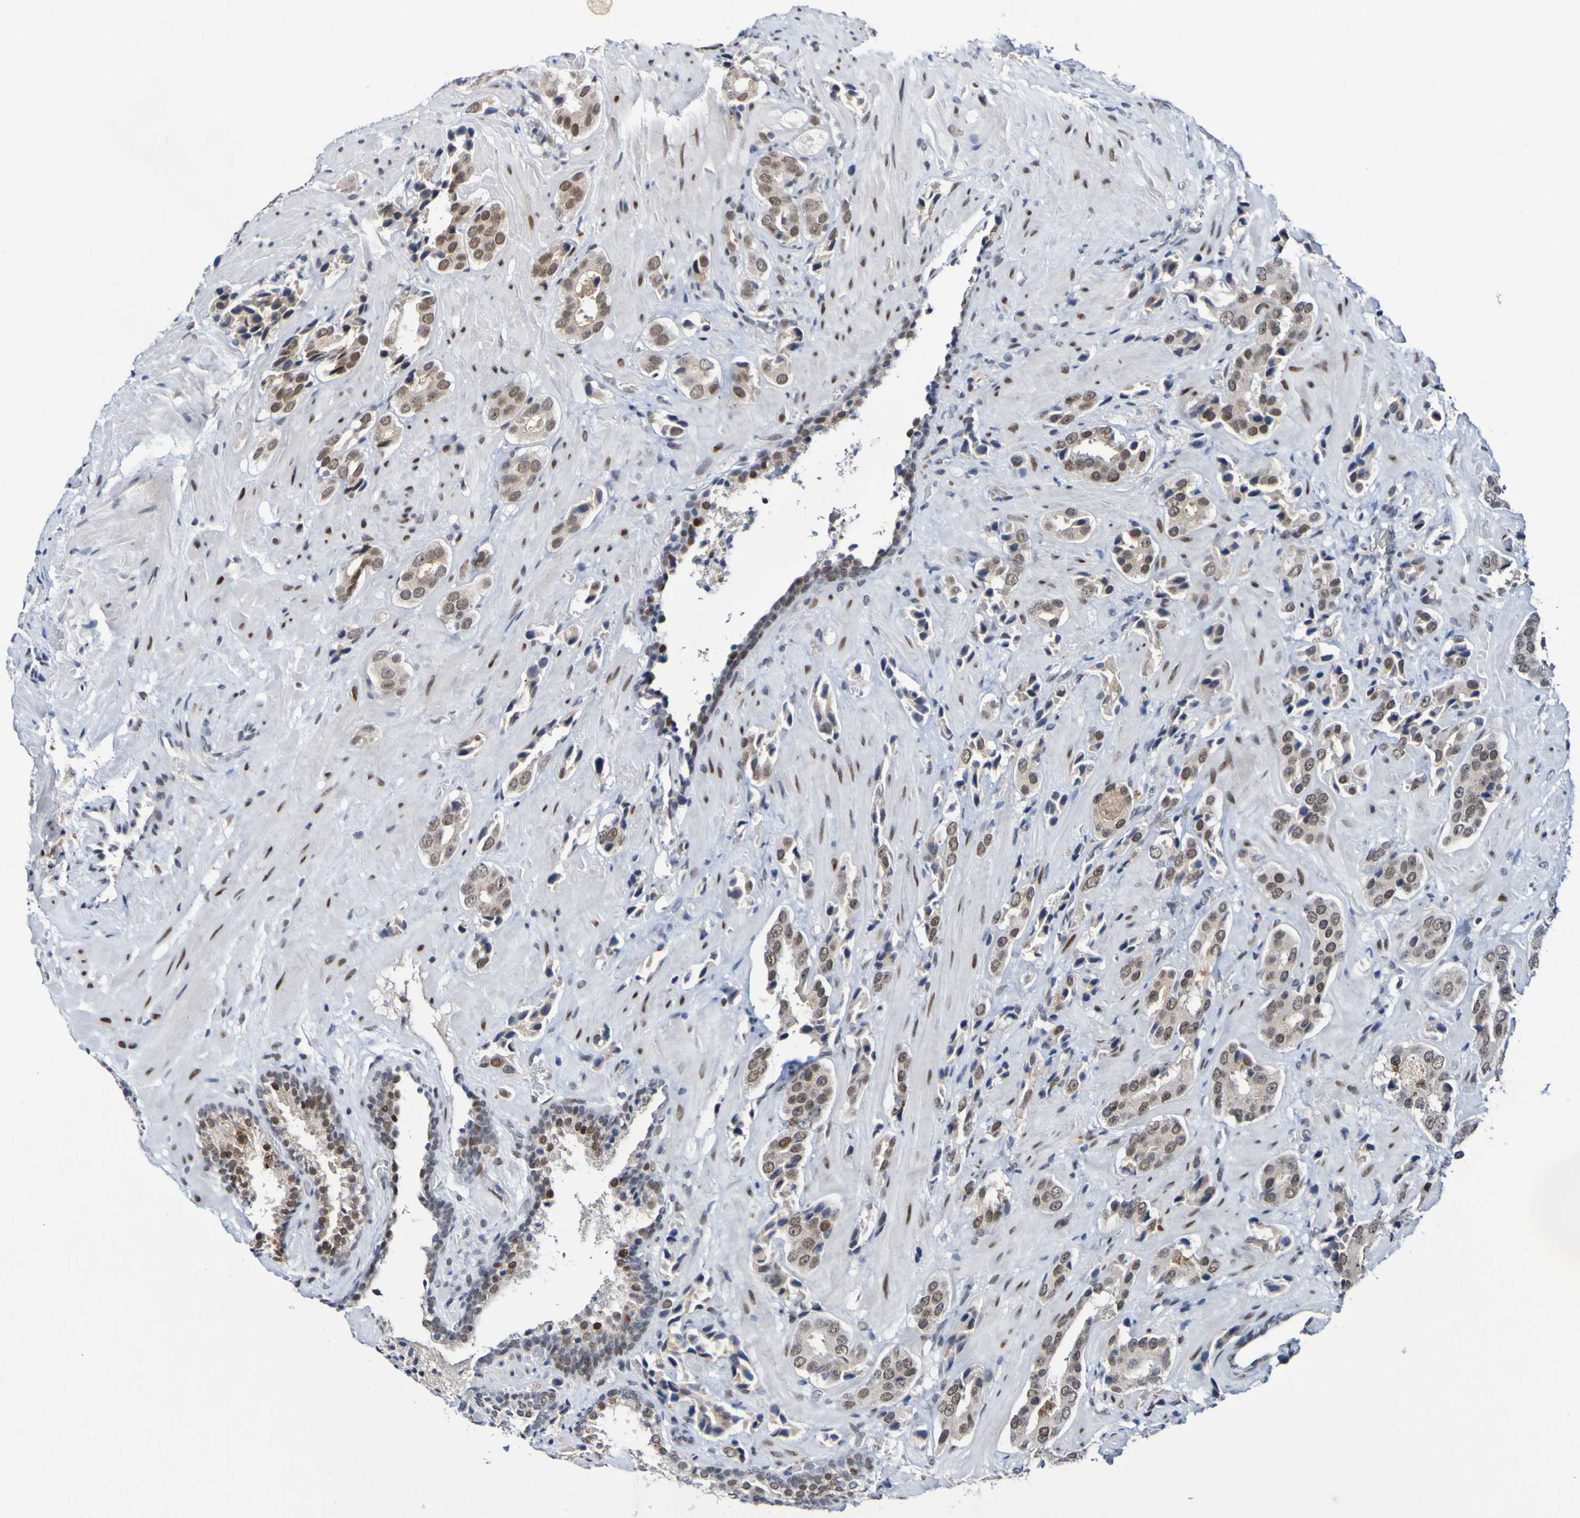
{"staining": {"intensity": "moderate", "quantity": ">75%", "location": "nuclear"}, "tissue": "prostate cancer", "cell_type": "Tumor cells", "image_type": "cancer", "snomed": [{"axis": "morphology", "description": "Adenocarcinoma, High grade"}, {"axis": "topography", "description": "Prostate"}], "caption": "Human adenocarcinoma (high-grade) (prostate) stained with a protein marker exhibits moderate staining in tumor cells.", "gene": "PCGF1", "patient": {"sex": "male", "age": 64}}